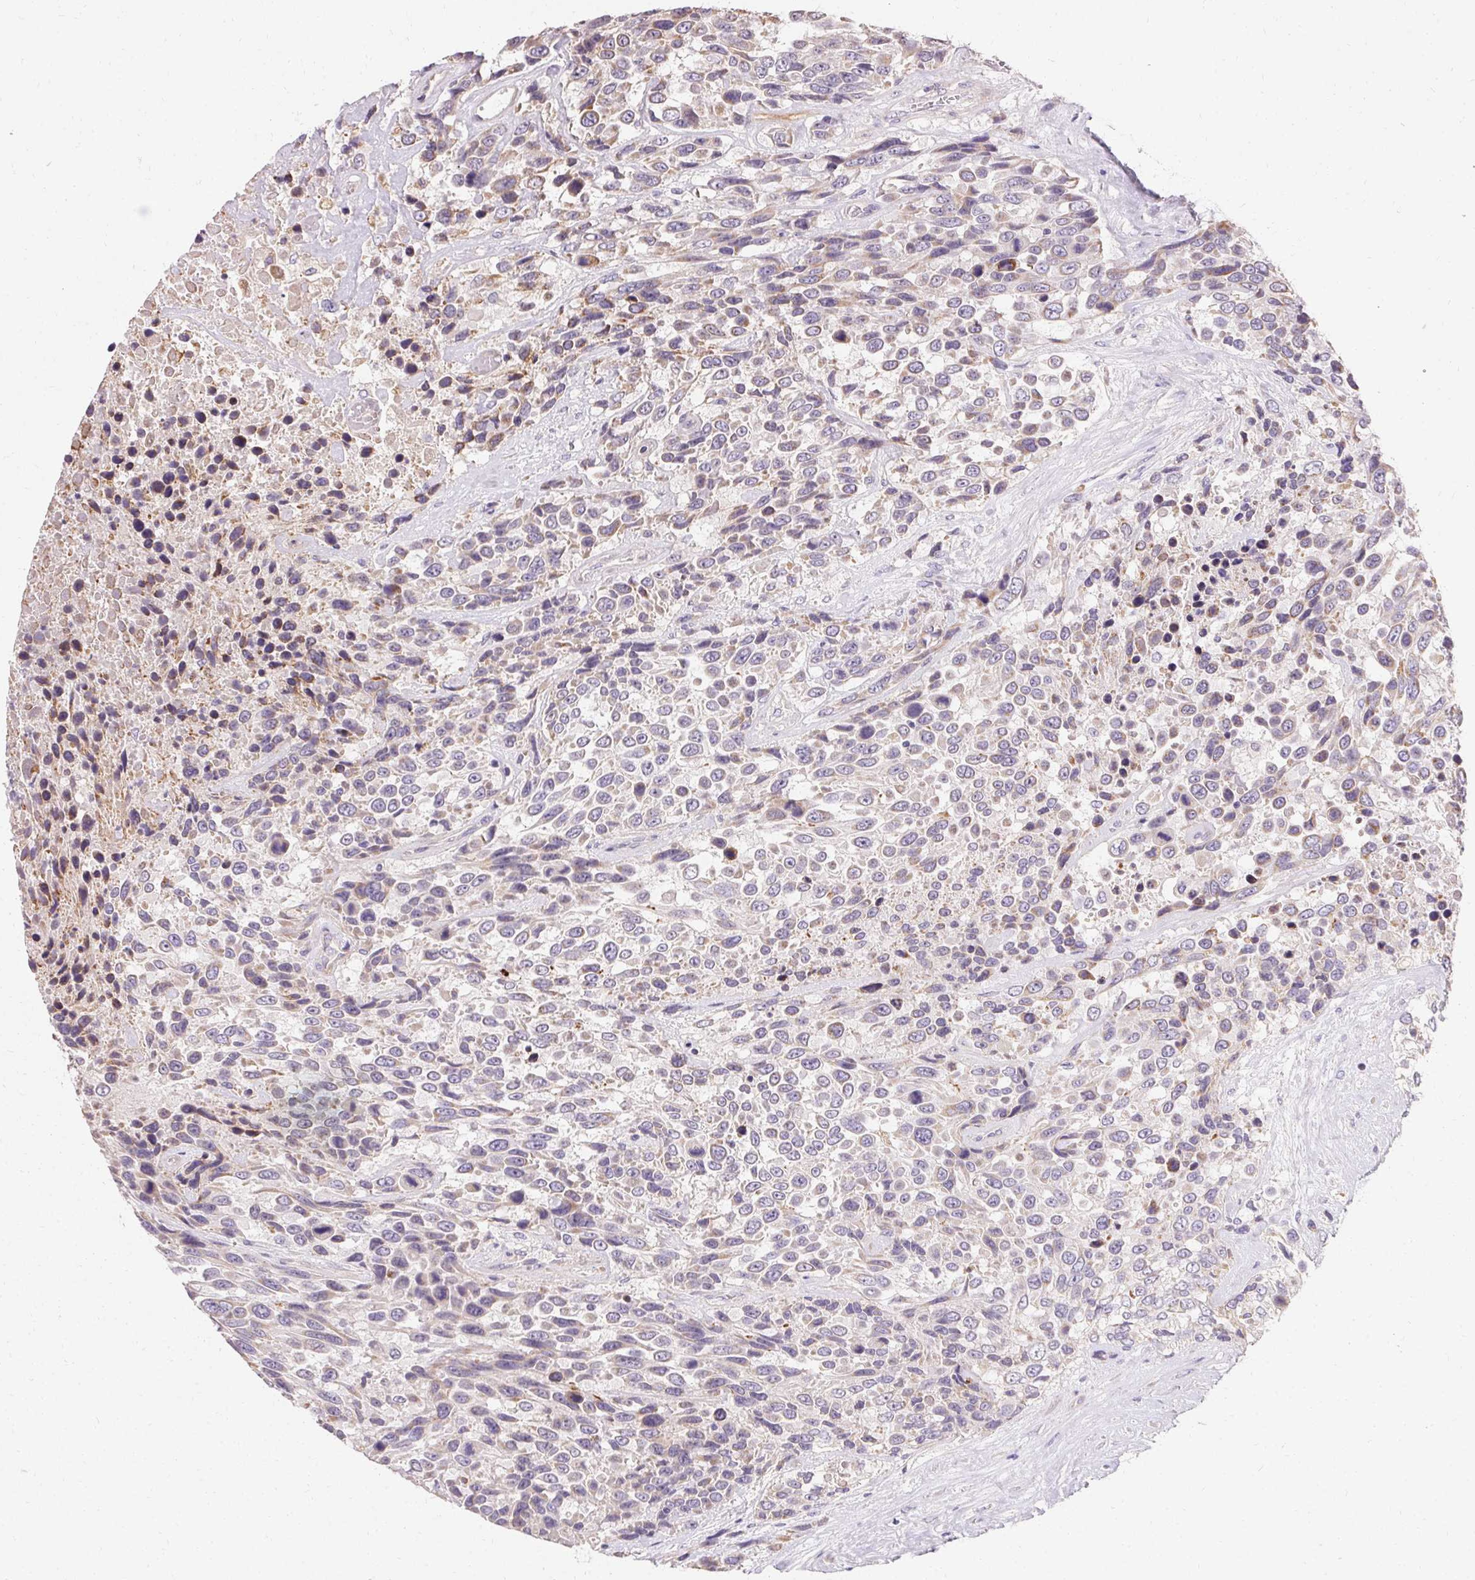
{"staining": {"intensity": "weak", "quantity": "25%-75%", "location": "cytoplasmic/membranous"}, "tissue": "urothelial cancer", "cell_type": "Tumor cells", "image_type": "cancer", "snomed": [{"axis": "morphology", "description": "Urothelial carcinoma, High grade"}, {"axis": "topography", "description": "Urinary bladder"}], "caption": "This photomicrograph shows high-grade urothelial carcinoma stained with immunohistochemistry (IHC) to label a protein in brown. The cytoplasmic/membranous of tumor cells show weak positivity for the protein. Nuclei are counter-stained blue.", "gene": "TRIP13", "patient": {"sex": "female", "age": 70}}